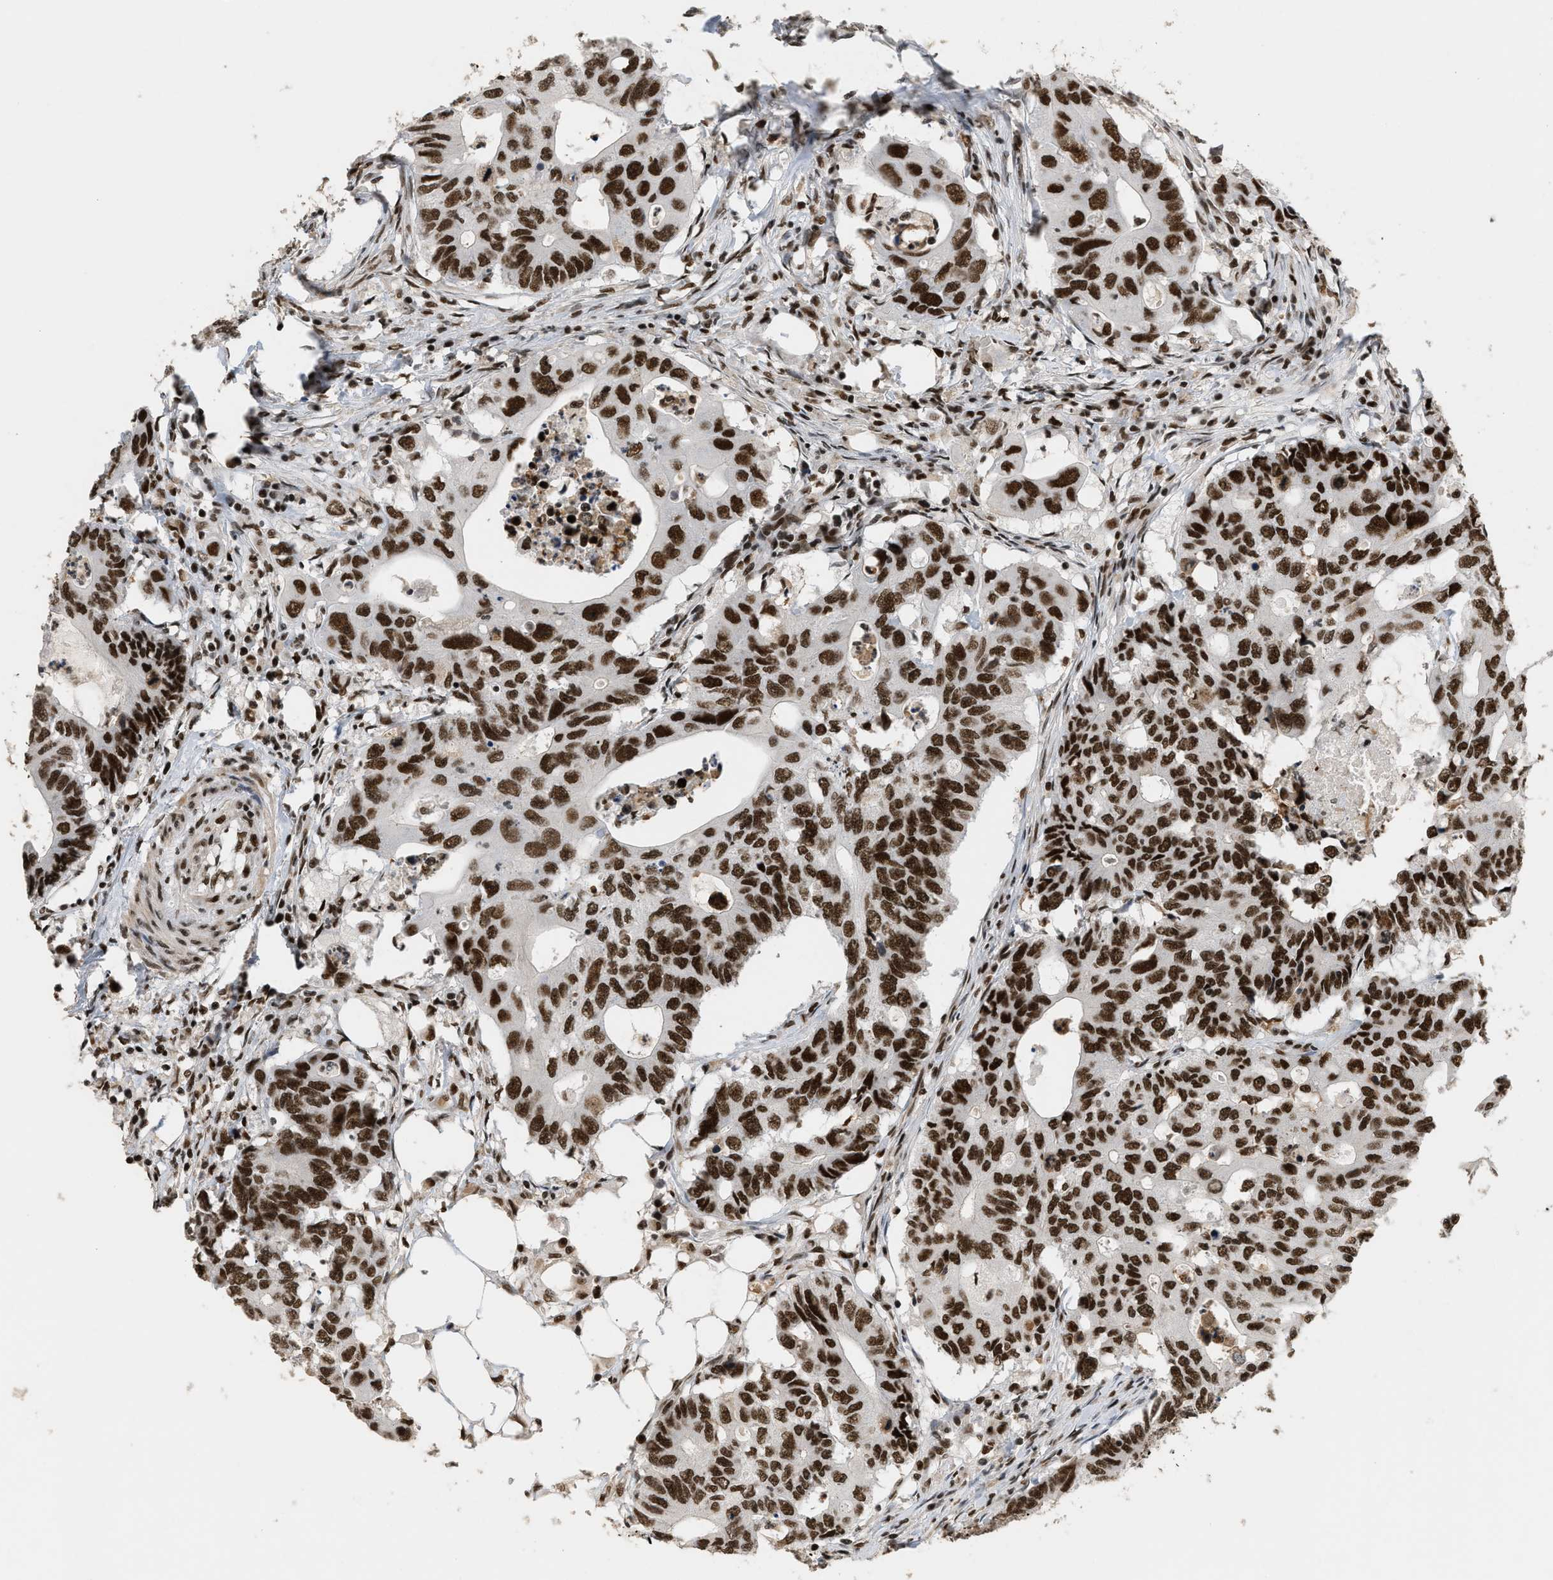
{"staining": {"intensity": "strong", "quantity": ">75%", "location": "nuclear"}, "tissue": "colorectal cancer", "cell_type": "Tumor cells", "image_type": "cancer", "snomed": [{"axis": "morphology", "description": "Adenocarcinoma, NOS"}, {"axis": "topography", "description": "Colon"}], "caption": "A brown stain shows strong nuclear expression of a protein in colorectal cancer (adenocarcinoma) tumor cells. (DAB (3,3'-diaminobenzidine) = brown stain, brightfield microscopy at high magnification).", "gene": "SMARCB1", "patient": {"sex": "male", "age": 71}}